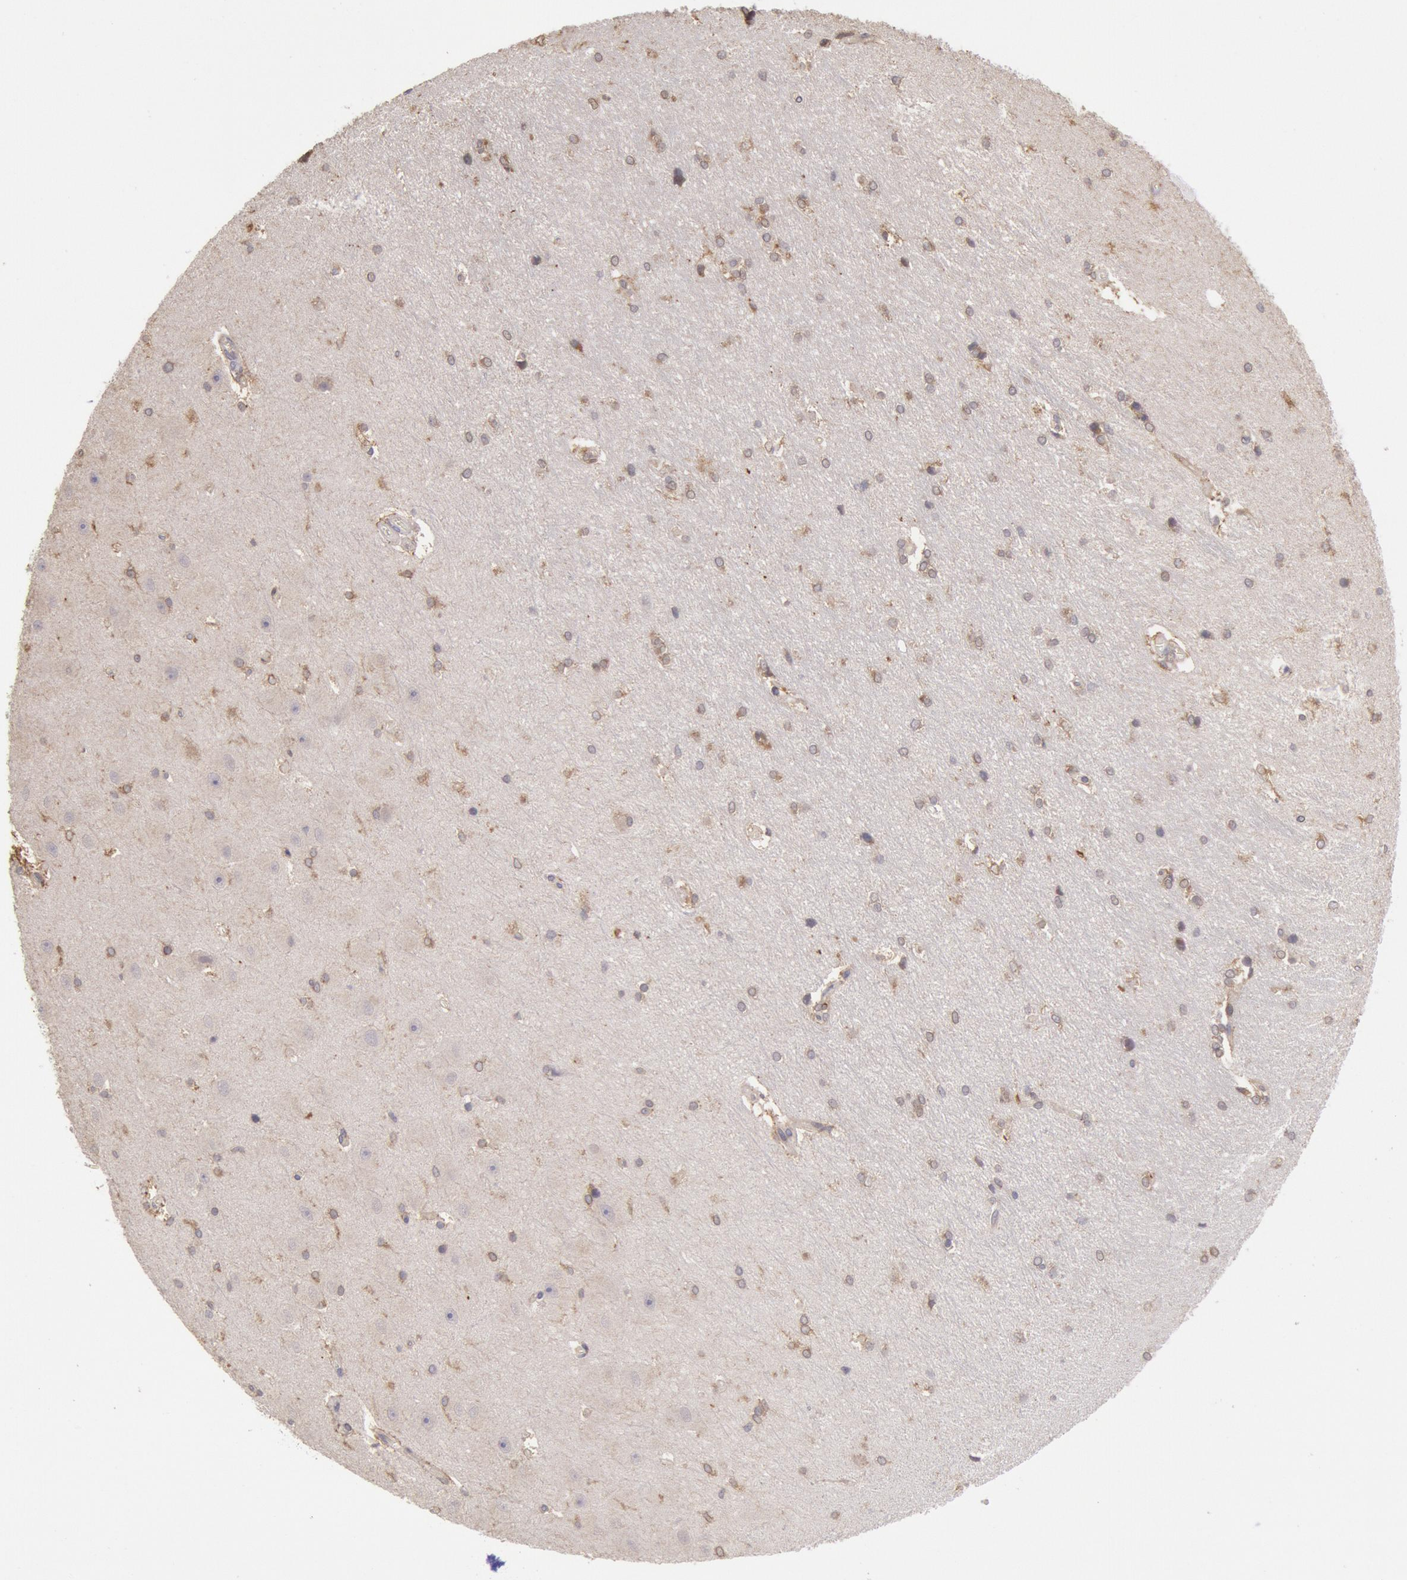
{"staining": {"intensity": "weak", "quantity": ">75%", "location": "cytoplasmic/membranous"}, "tissue": "hippocampus", "cell_type": "Glial cells", "image_type": "normal", "snomed": [{"axis": "morphology", "description": "Normal tissue, NOS"}, {"axis": "topography", "description": "Hippocampus"}], "caption": "This is an image of immunohistochemistry (IHC) staining of normal hippocampus, which shows weak staining in the cytoplasmic/membranous of glial cells.", "gene": "COMT", "patient": {"sex": "female", "age": 19}}